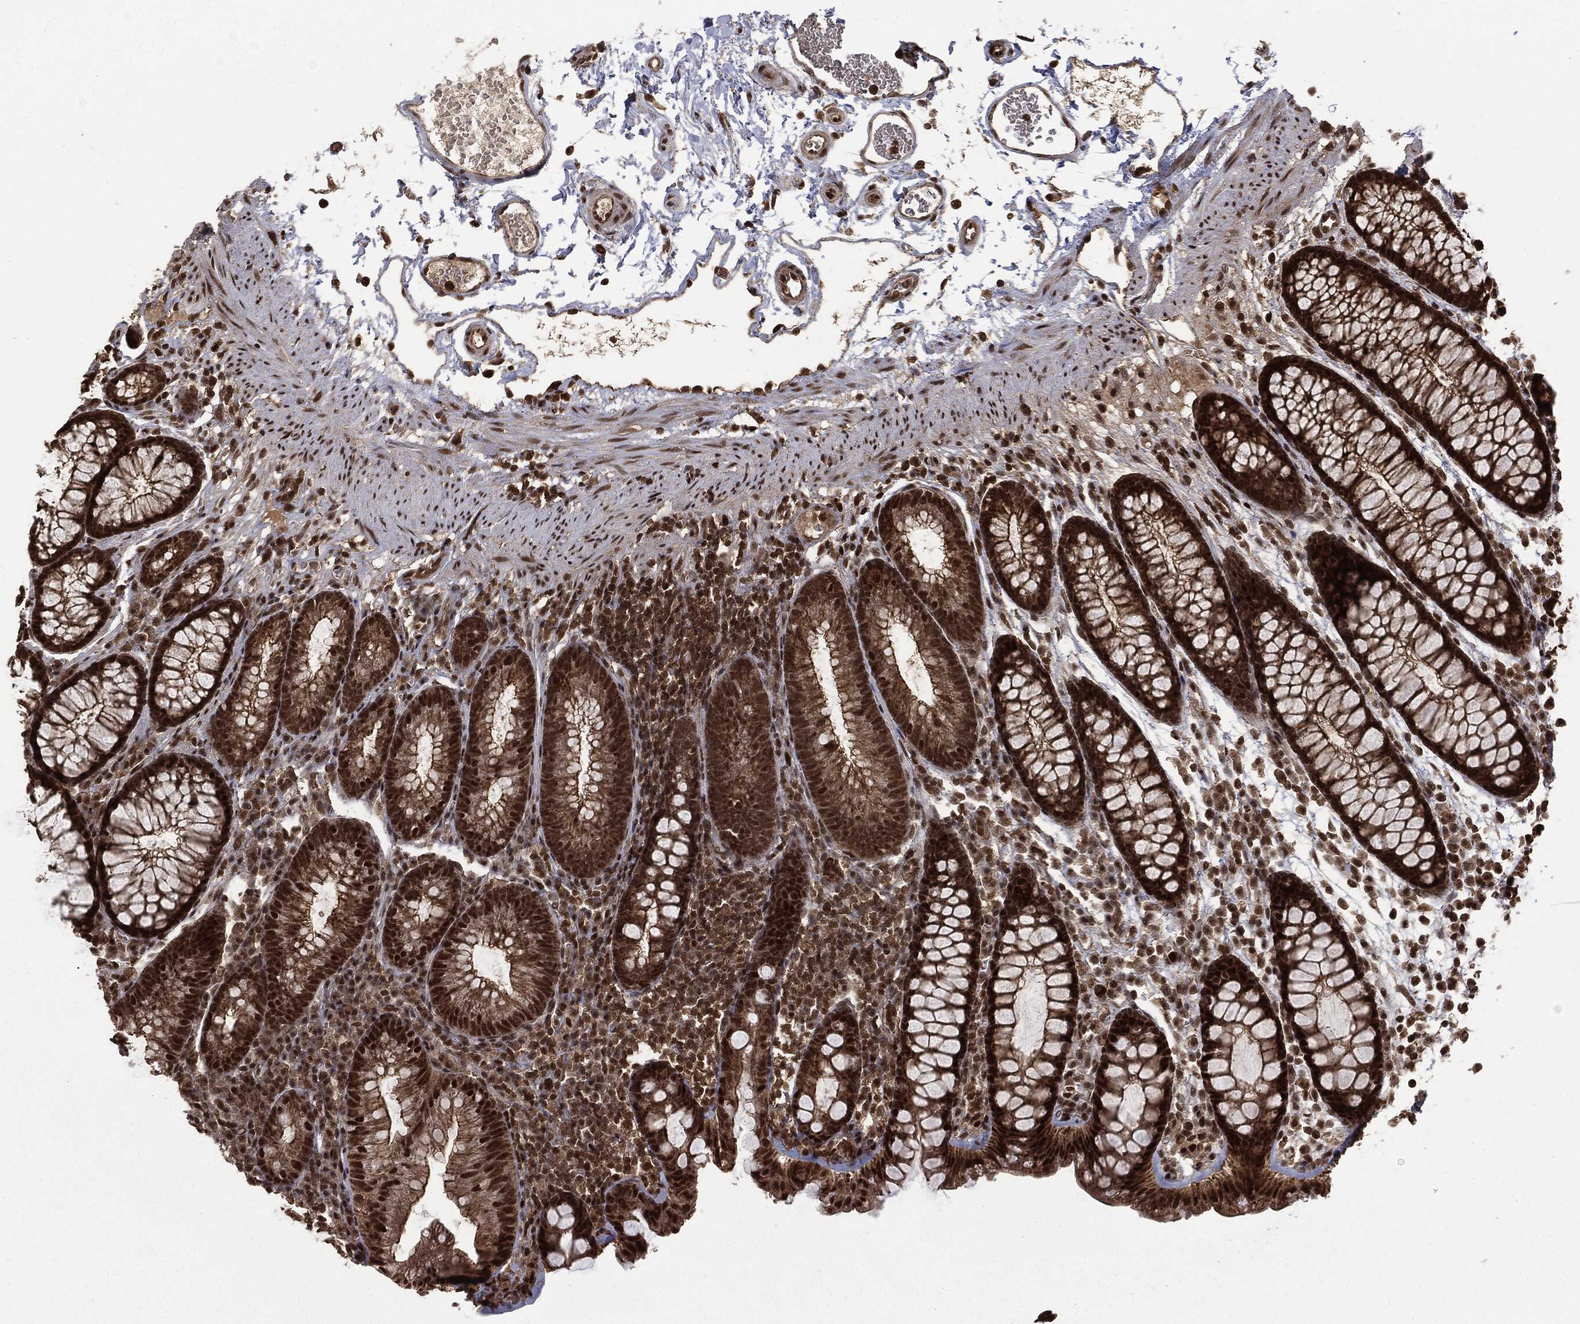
{"staining": {"intensity": "strong", "quantity": ">75%", "location": "nuclear"}, "tissue": "colon", "cell_type": "Endothelial cells", "image_type": "normal", "snomed": [{"axis": "morphology", "description": "Normal tissue, NOS"}, {"axis": "topography", "description": "Colon"}], "caption": "IHC histopathology image of benign colon: human colon stained using immunohistochemistry reveals high levels of strong protein expression localized specifically in the nuclear of endothelial cells, appearing as a nuclear brown color.", "gene": "CTDP1", "patient": {"sex": "male", "age": 76}}